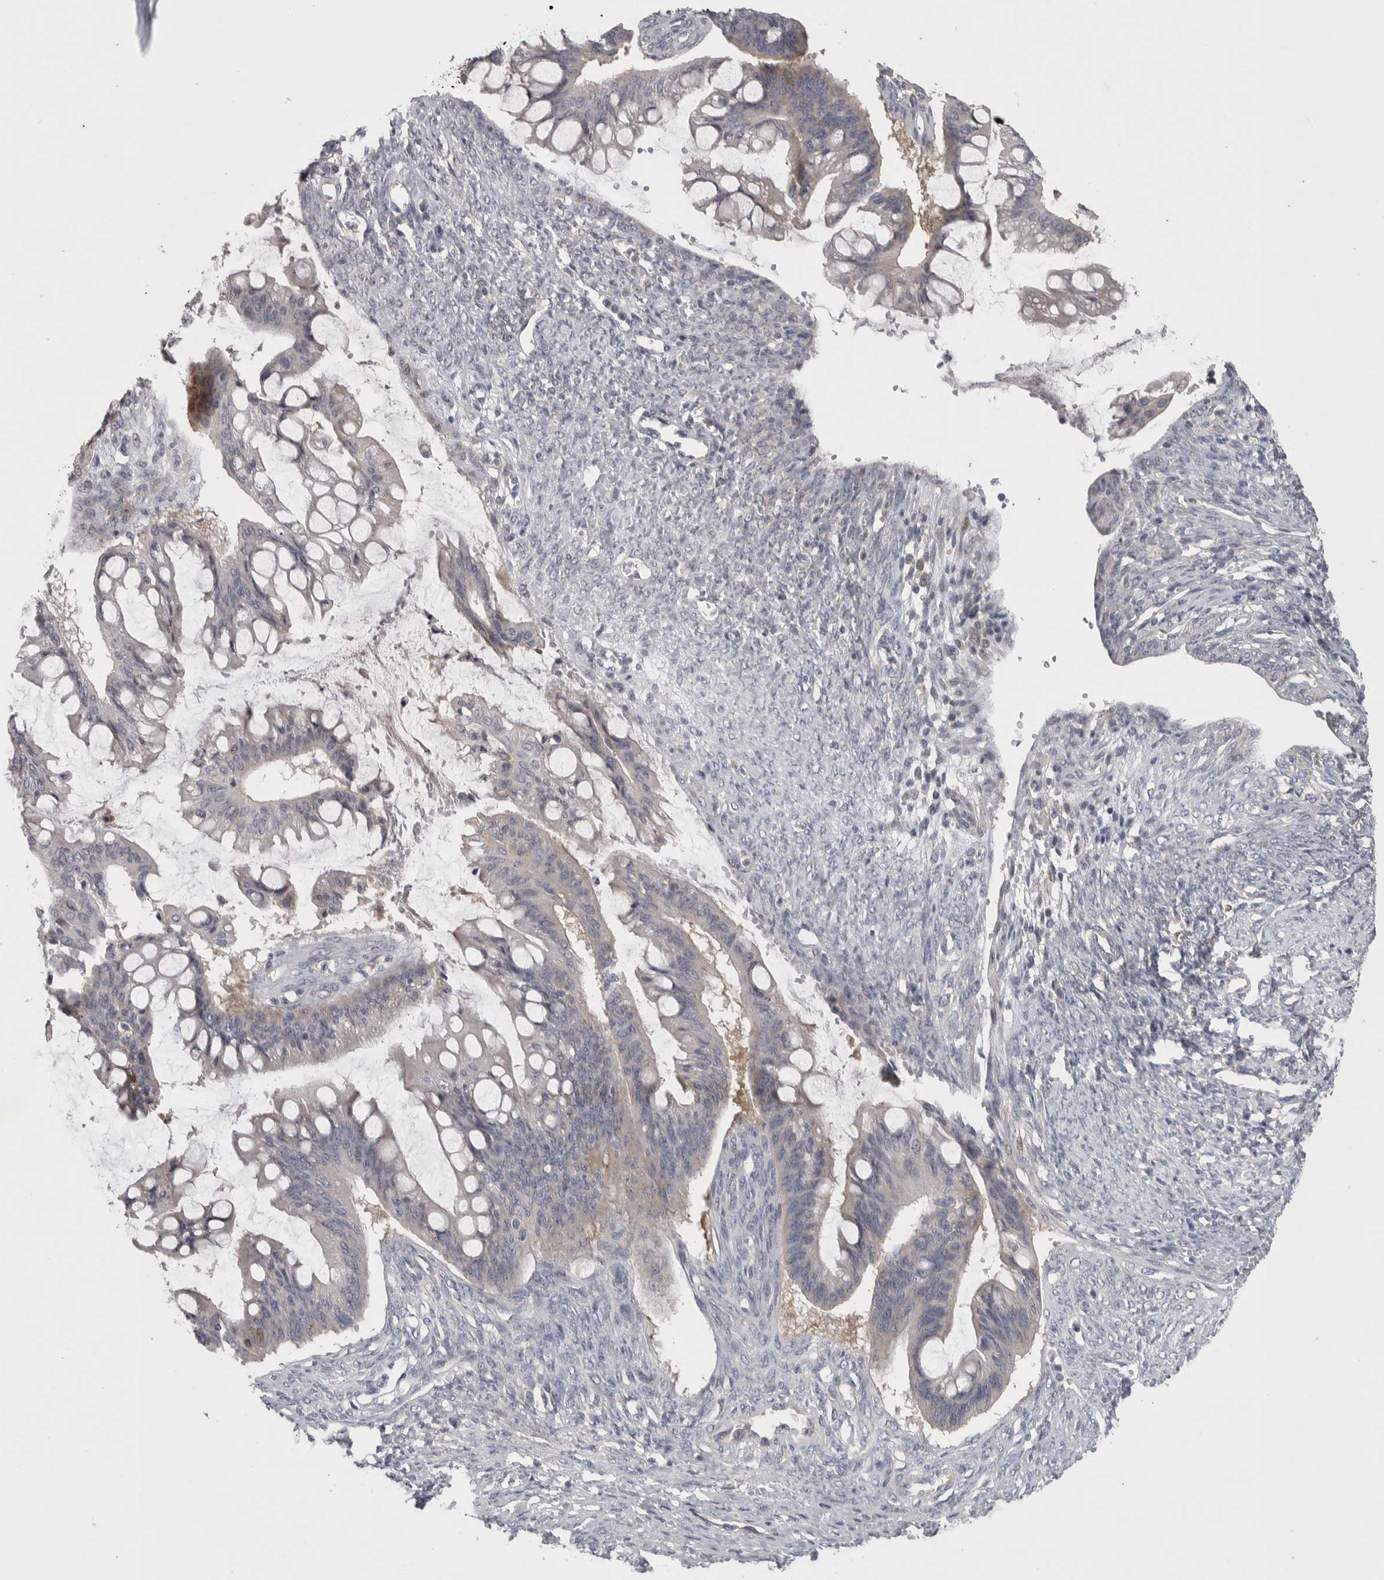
{"staining": {"intensity": "weak", "quantity": "<25%", "location": "cytoplasmic/membranous"}, "tissue": "ovarian cancer", "cell_type": "Tumor cells", "image_type": "cancer", "snomed": [{"axis": "morphology", "description": "Cystadenocarcinoma, mucinous, NOS"}, {"axis": "topography", "description": "Ovary"}], "caption": "DAB immunohistochemical staining of human ovarian cancer exhibits no significant positivity in tumor cells. (DAB IHC with hematoxylin counter stain).", "gene": "NFKB2", "patient": {"sex": "female", "age": 73}}